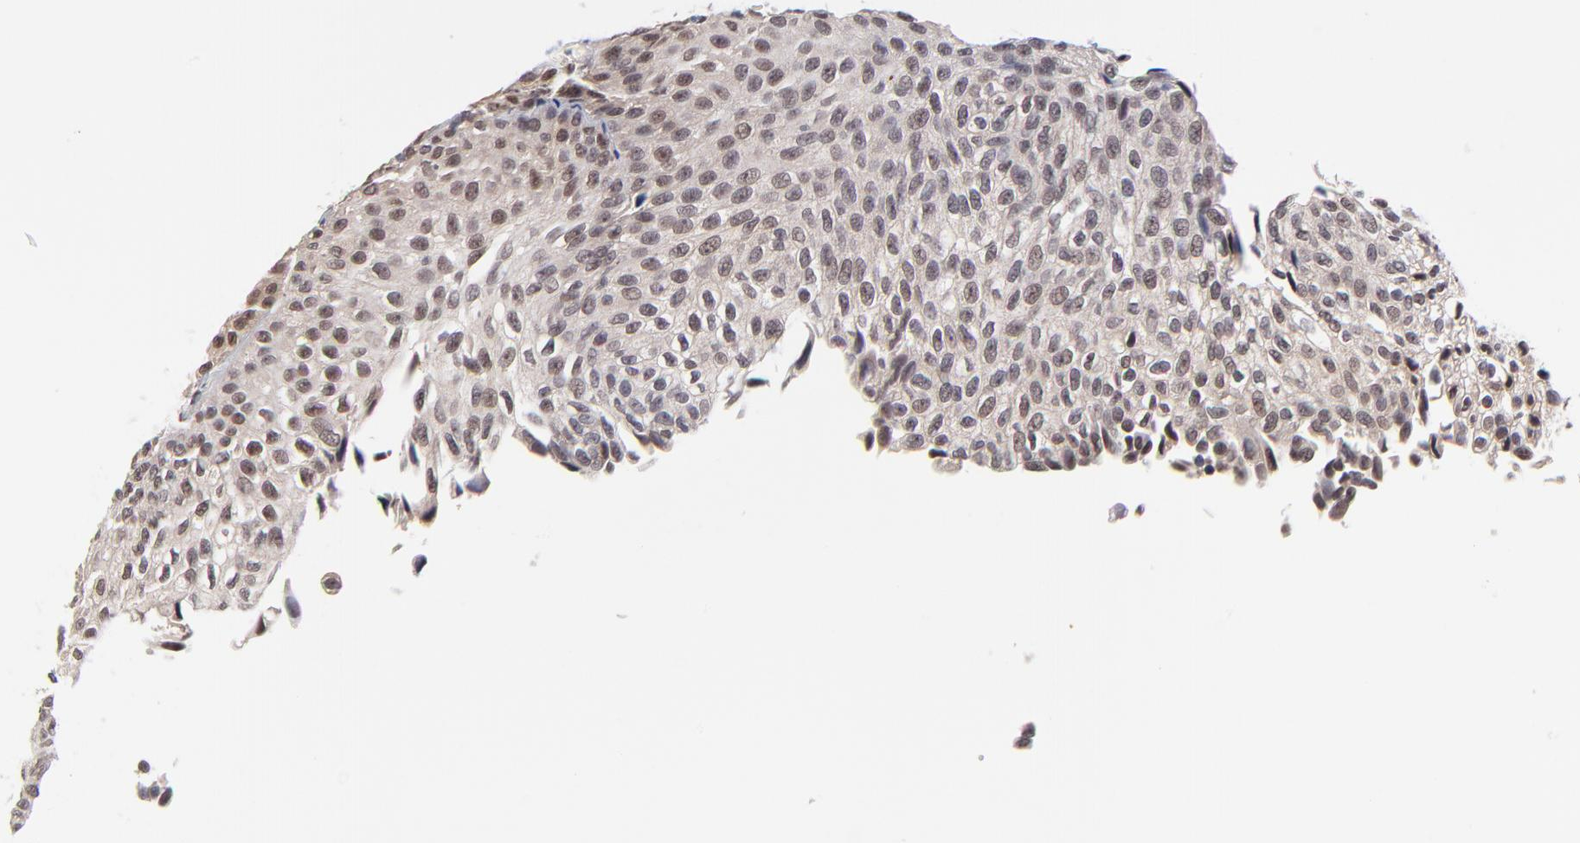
{"staining": {"intensity": "moderate", "quantity": ">75%", "location": "cytoplasmic/membranous,nuclear"}, "tissue": "urothelial cancer", "cell_type": "Tumor cells", "image_type": "cancer", "snomed": [{"axis": "morphology", "description": "Urothelial carcinoma, Low grade"}, {"axis": "topography", "description": "Urinary bladder"}], "caption": "Immunohistochemistry image of neoplastic tissue: urothelial cancer stained using immunohistochemistry shows medium levels of moderate protein expression localized specifically in the cytoplasmic/membranous and nuclear of tumor cells, appearing as a cytoplasmic/membranous and nuclear brown color.", "gene": "UBE2E3", "patient": {"sex": "male", "age": 76}}